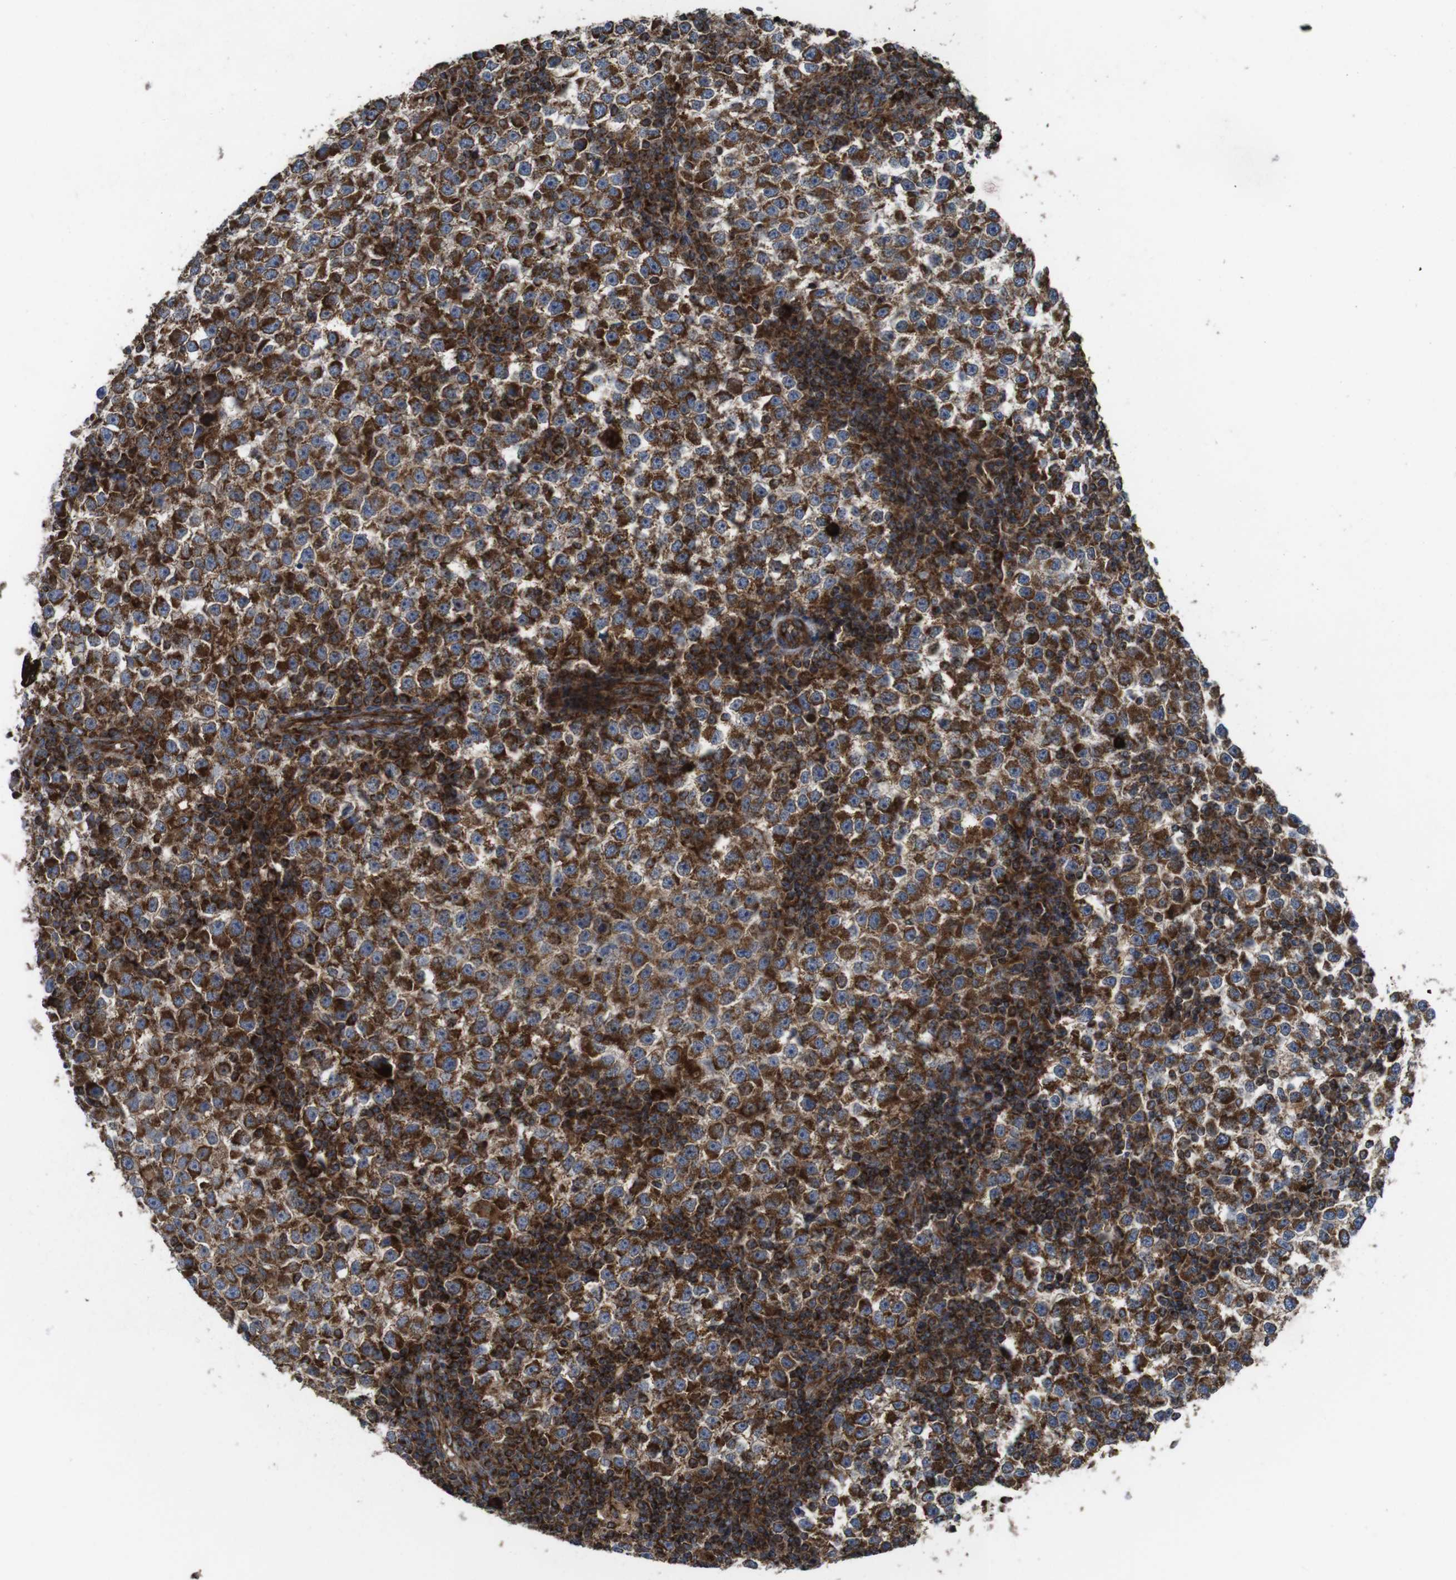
{"staining": {"intensity": "moderate", "quantity": "25%-75%", "location": "cytoplasmic/membranous"}, "tissue": "testis cancer", "cell_type": "Tumor cells", "image_type": "cancer", "snomed": [{"axis": "morphology", "description": "Seminoma, NOS"}, {"axis": "topography", "description": "Testis"}], "caption": "Moderate cytoplasmic/membranous protein expression is identified in about 25%-75% of tumor cells in testis cancer. The staining was performed using DAB (3,3'-diaminobenzidine), with brown indicating positive protein expression. Nuclei are stained blue with hematoxylin.", "gene": "HK1", "patient": {"sex": "male", "age": 65}}